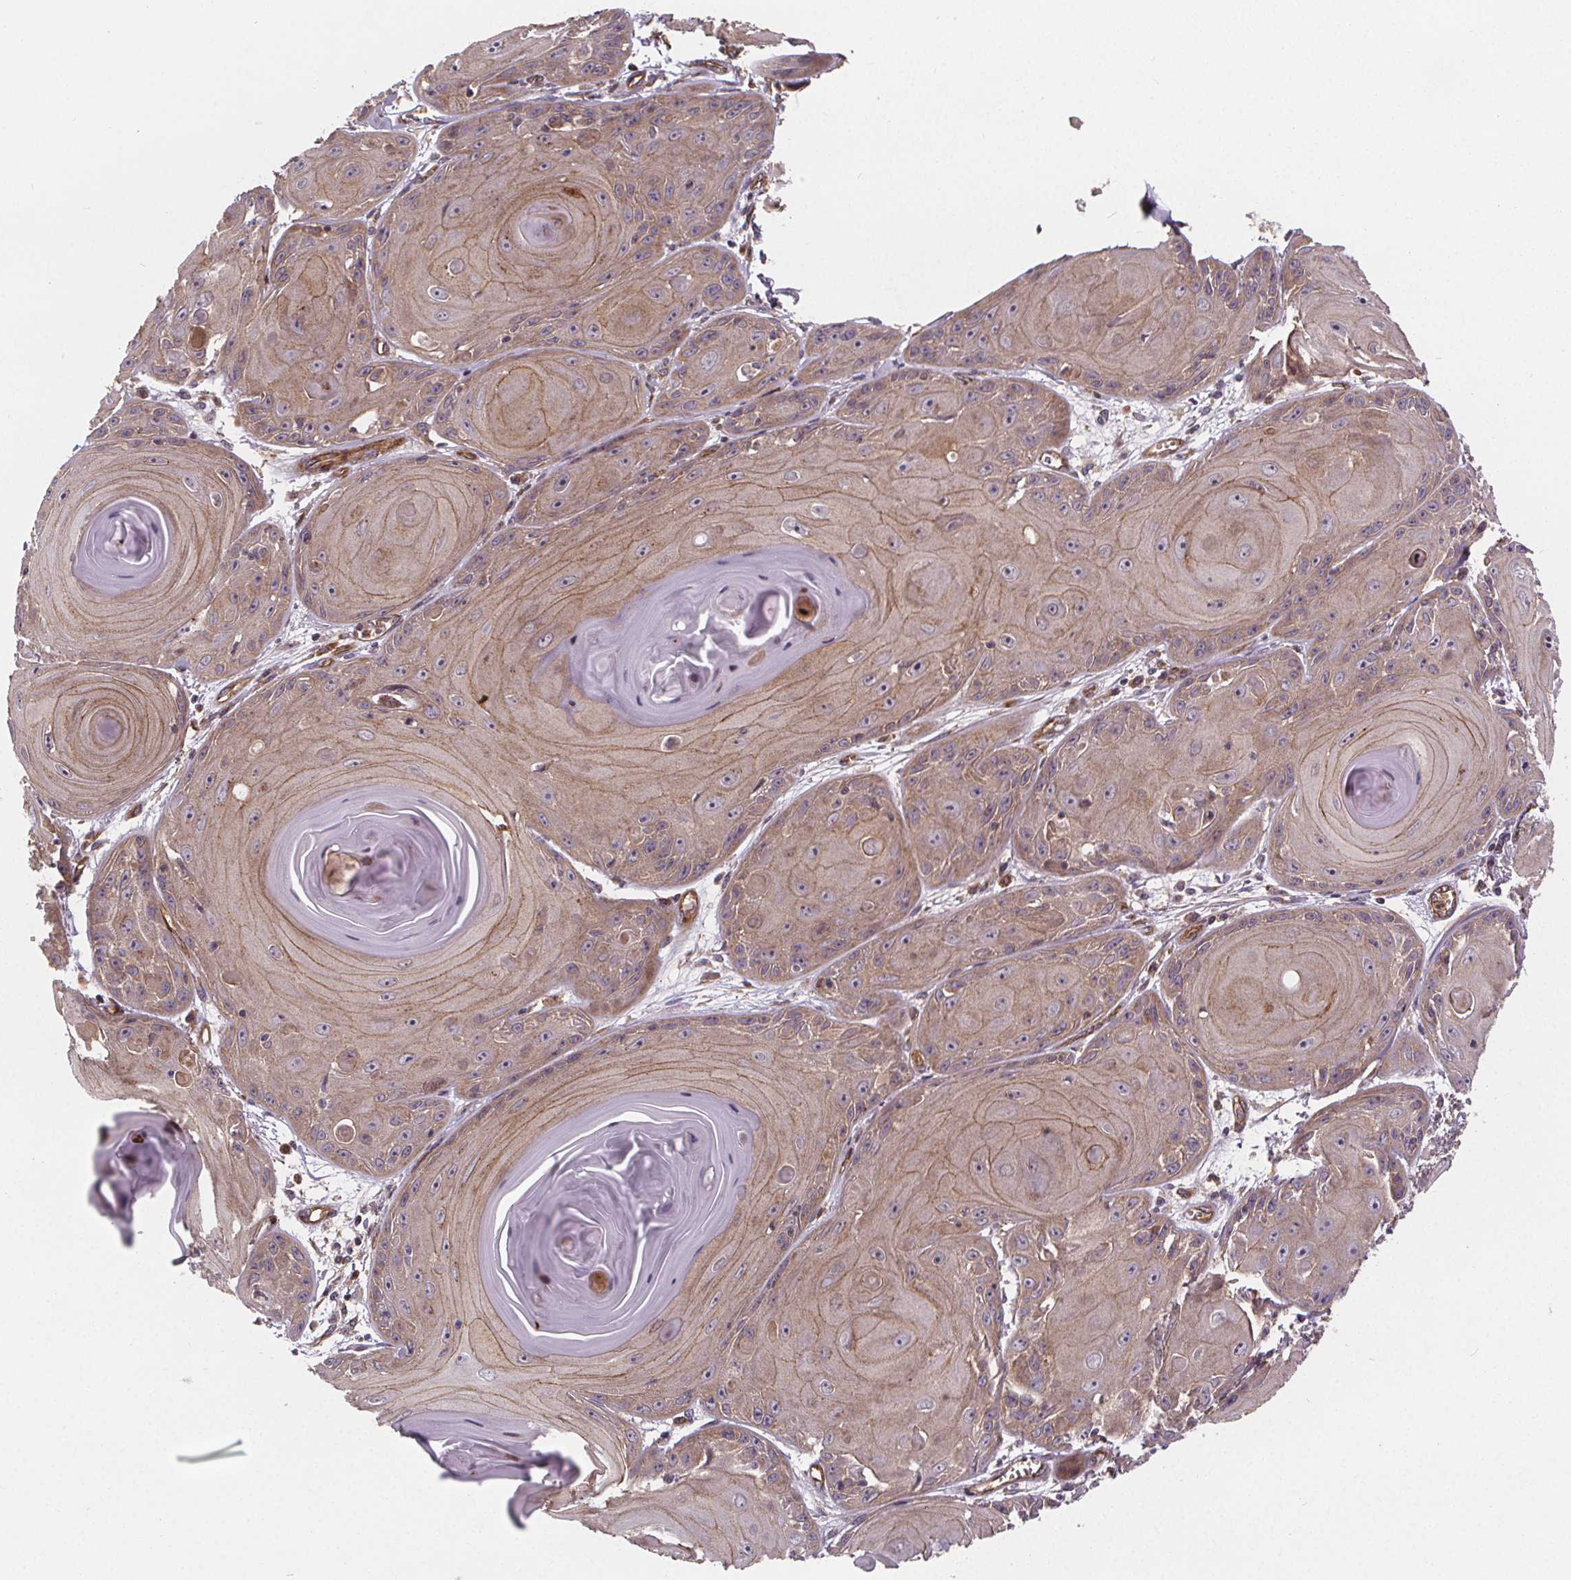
{"staining": {"intensity": "weak", "quantity": ">75%", "location": "cytoplasmic/membranous"}, "tissue": "skin cancer", "cell_type": "Tumor cells", "image_type": "cancer", "snomed": [{"axis": "morphology", "description": "Squamous cell carcinoma, NOS"}, {"axis": "topography", "description": "Skin"}, {"axis": "topography", "description": "Vulva"}], "caption": "Immunohistochemistry (IHC) (DAB (3,3'-diaminobenzidine)) staining of skin squamous cell carcinoma exhibits weak cytoplasmic/membranous protein staining in about >75% of tumor cells.", "gene": "CLINT1", "patient": {"sex": "female", "age": 85}}